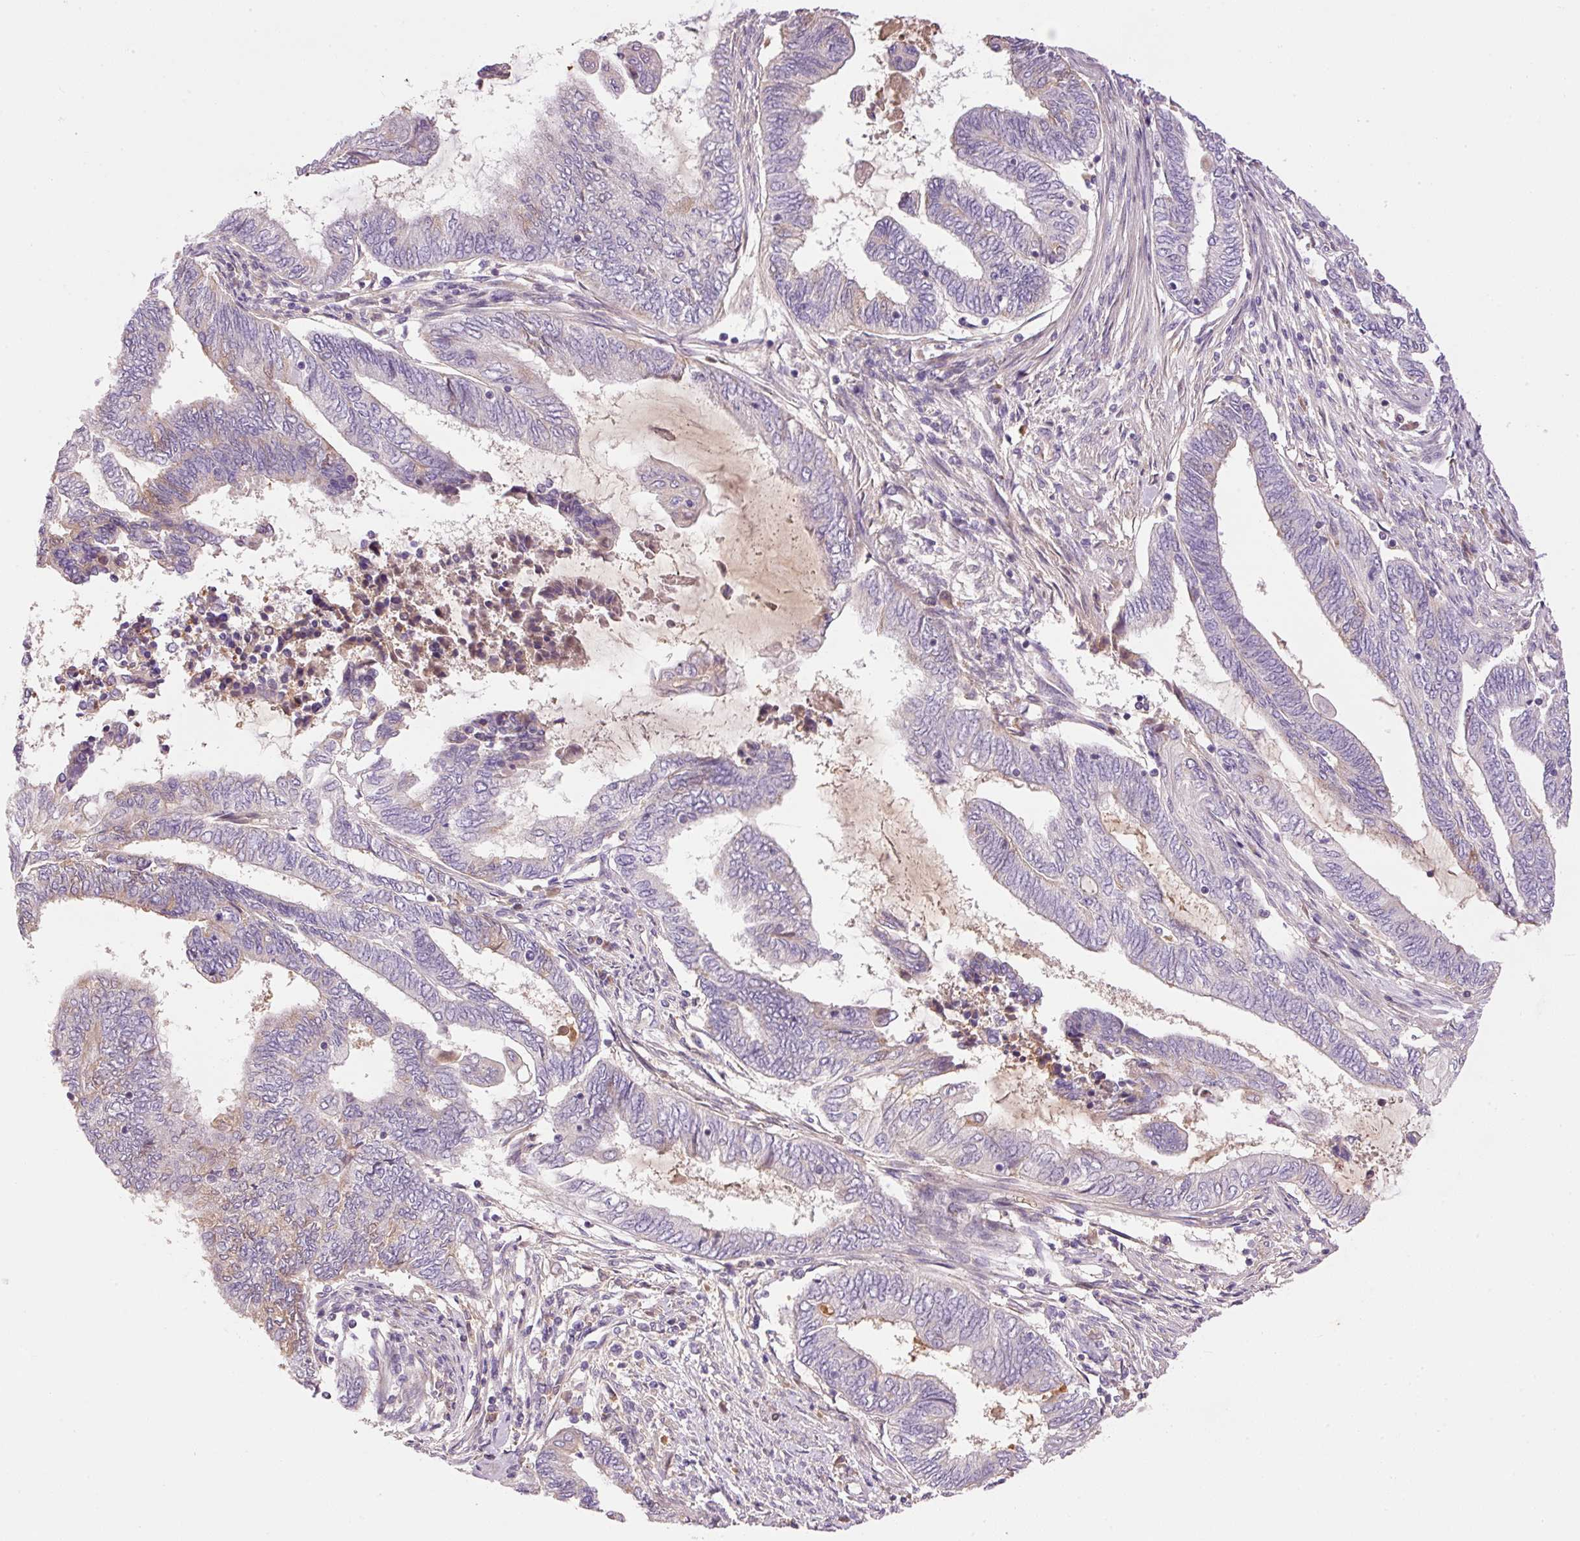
{"staining": {"intensity": "weak", "quantity": "<25%", "location": "cytoplasmic/membranous"}, "tissue": "endometrial cancer", "cell_type": "Tumor cells", "image_type": "cancer", "snomed": [{"axis": "morphology", "description": "Adenocarcinoma, NOS"}, {"axis": "topography", "description": "Uterus"}, {"axis": "topography", "description": "Endometrium"}], "caption": "Tumor cells are negative for protein expression in human adenocarcinoma (endometrial).", "gene": "CMTM8", "patient": {"sex": "female", "age": 70}}